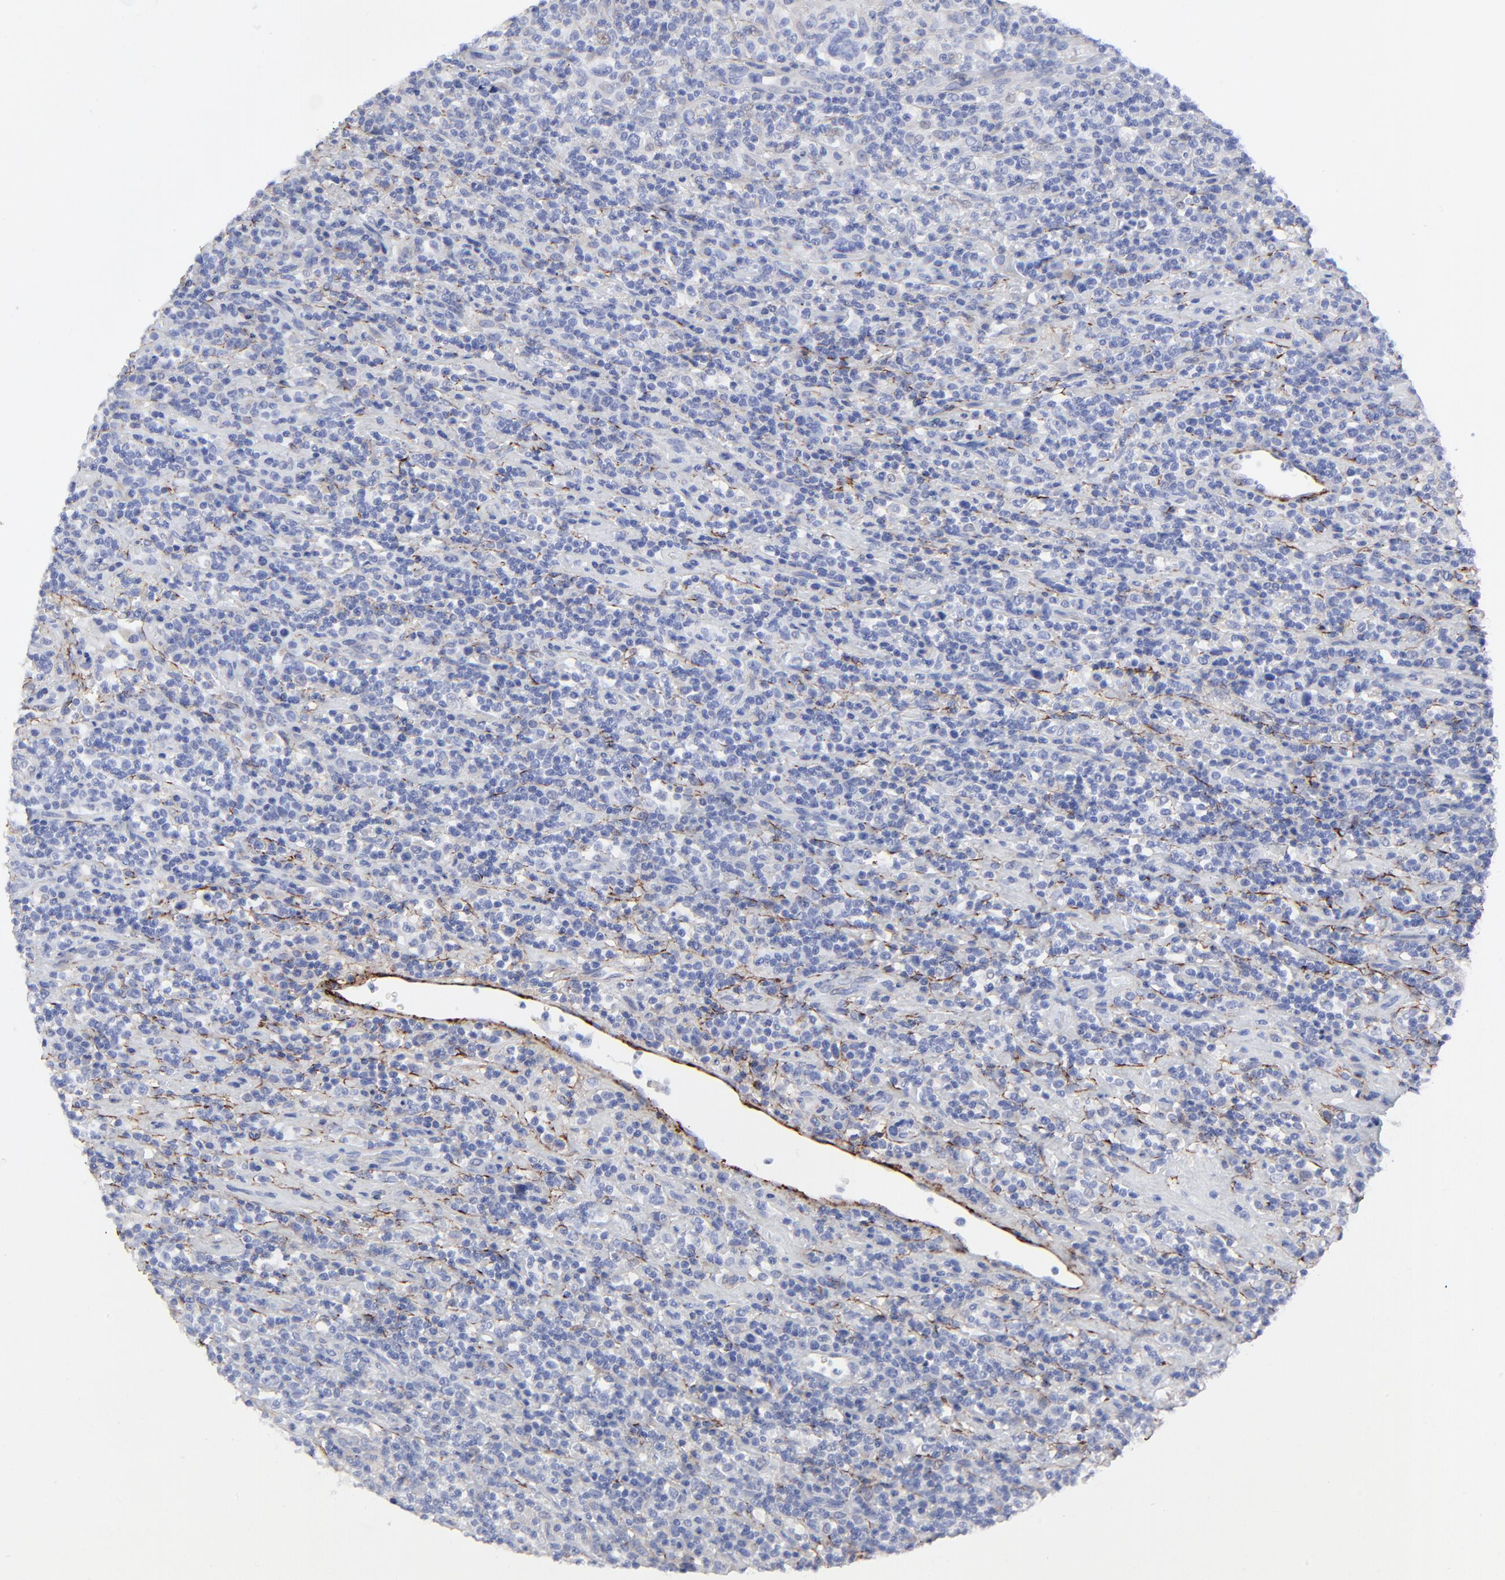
{"staining": {"intensity": "negative", "quantity": "none", "location": "none"}, "tissue": "lymphoma", "cell_type": "Tumor cells", "image_type": "cancer", "snomed": [{"axis": "morphology", "description": "Hodgkin's disease, NOS"}, {"axis": "topography", "description": "Lymph node"}], "caption": "This is an immunohistochemistry histopathology image of lymphoma. There is no expression in tumor cells.", "gene": "FBLN2", "patient": {"sex": "male", "age": 65}}